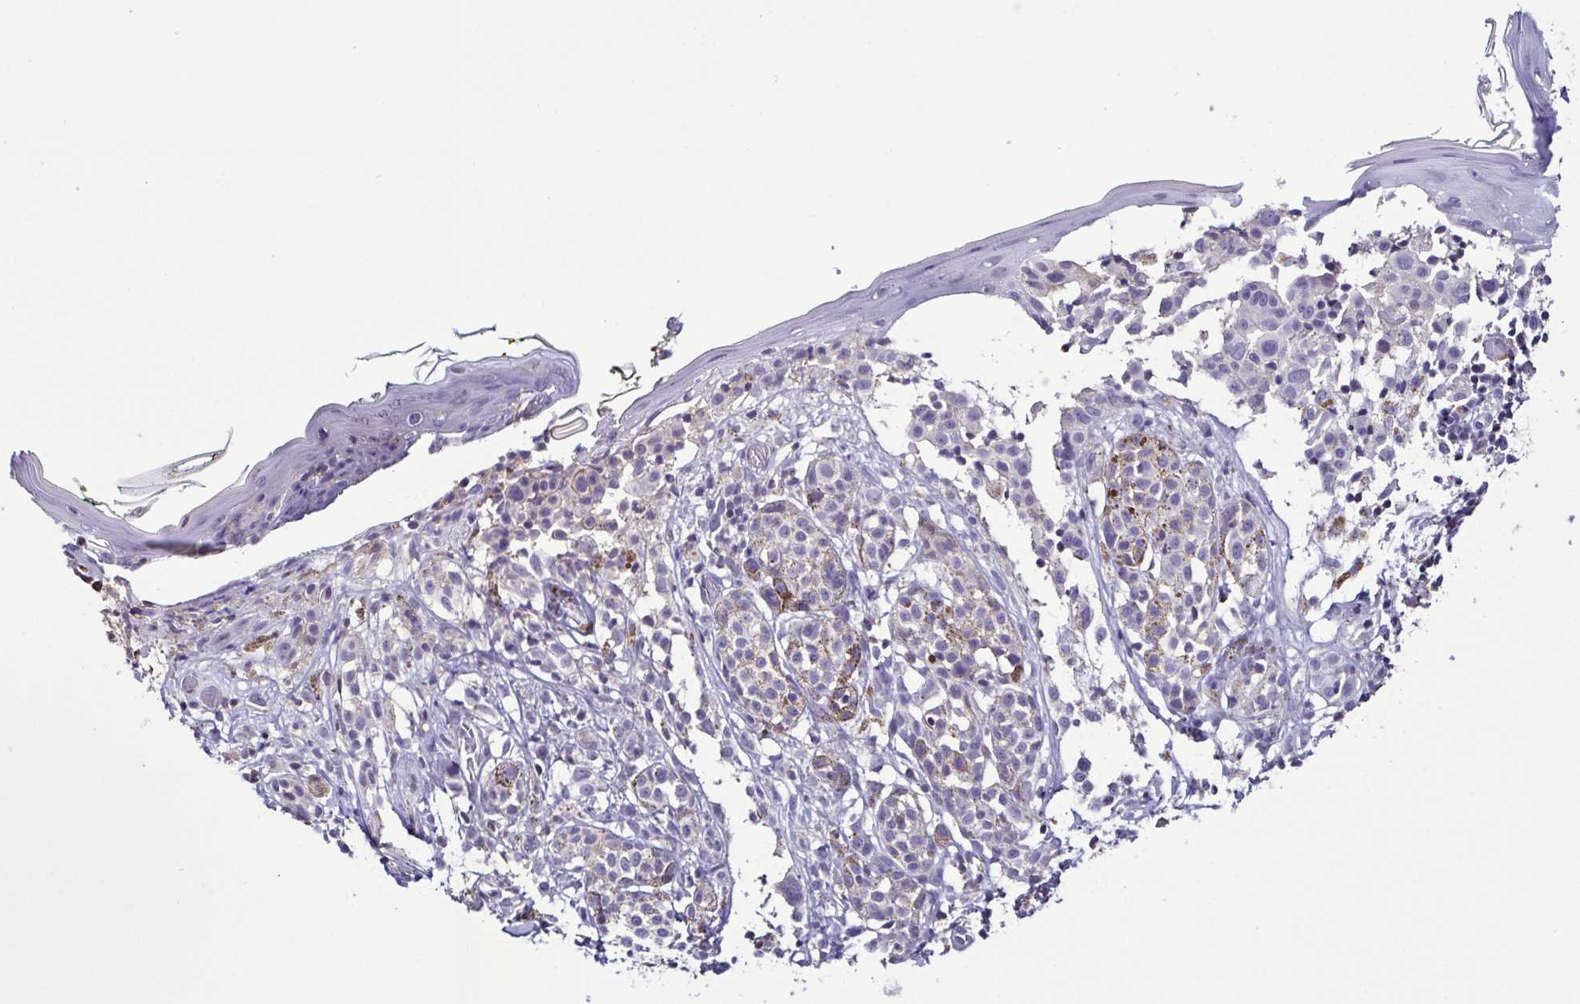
{"staining": {"intensity": "negative", "quantity": "none", "location": "none"}, "tissue": "skin", "cell_type": "Fibroblasts", "image_type": "normal", "snomed": [{"axis": "morphology", "description": "Normal tissue, NOS"}, {"axis": "topography", "description": "Skin"}], "caption": "High power microscopy micrograph of an immunohistochemistry (IHC) histopathology image of benign skin, revealing no significant staining in fibroblasts.", "gene": "TNNT2", "patient": {"sex": "female", "age": 34}}